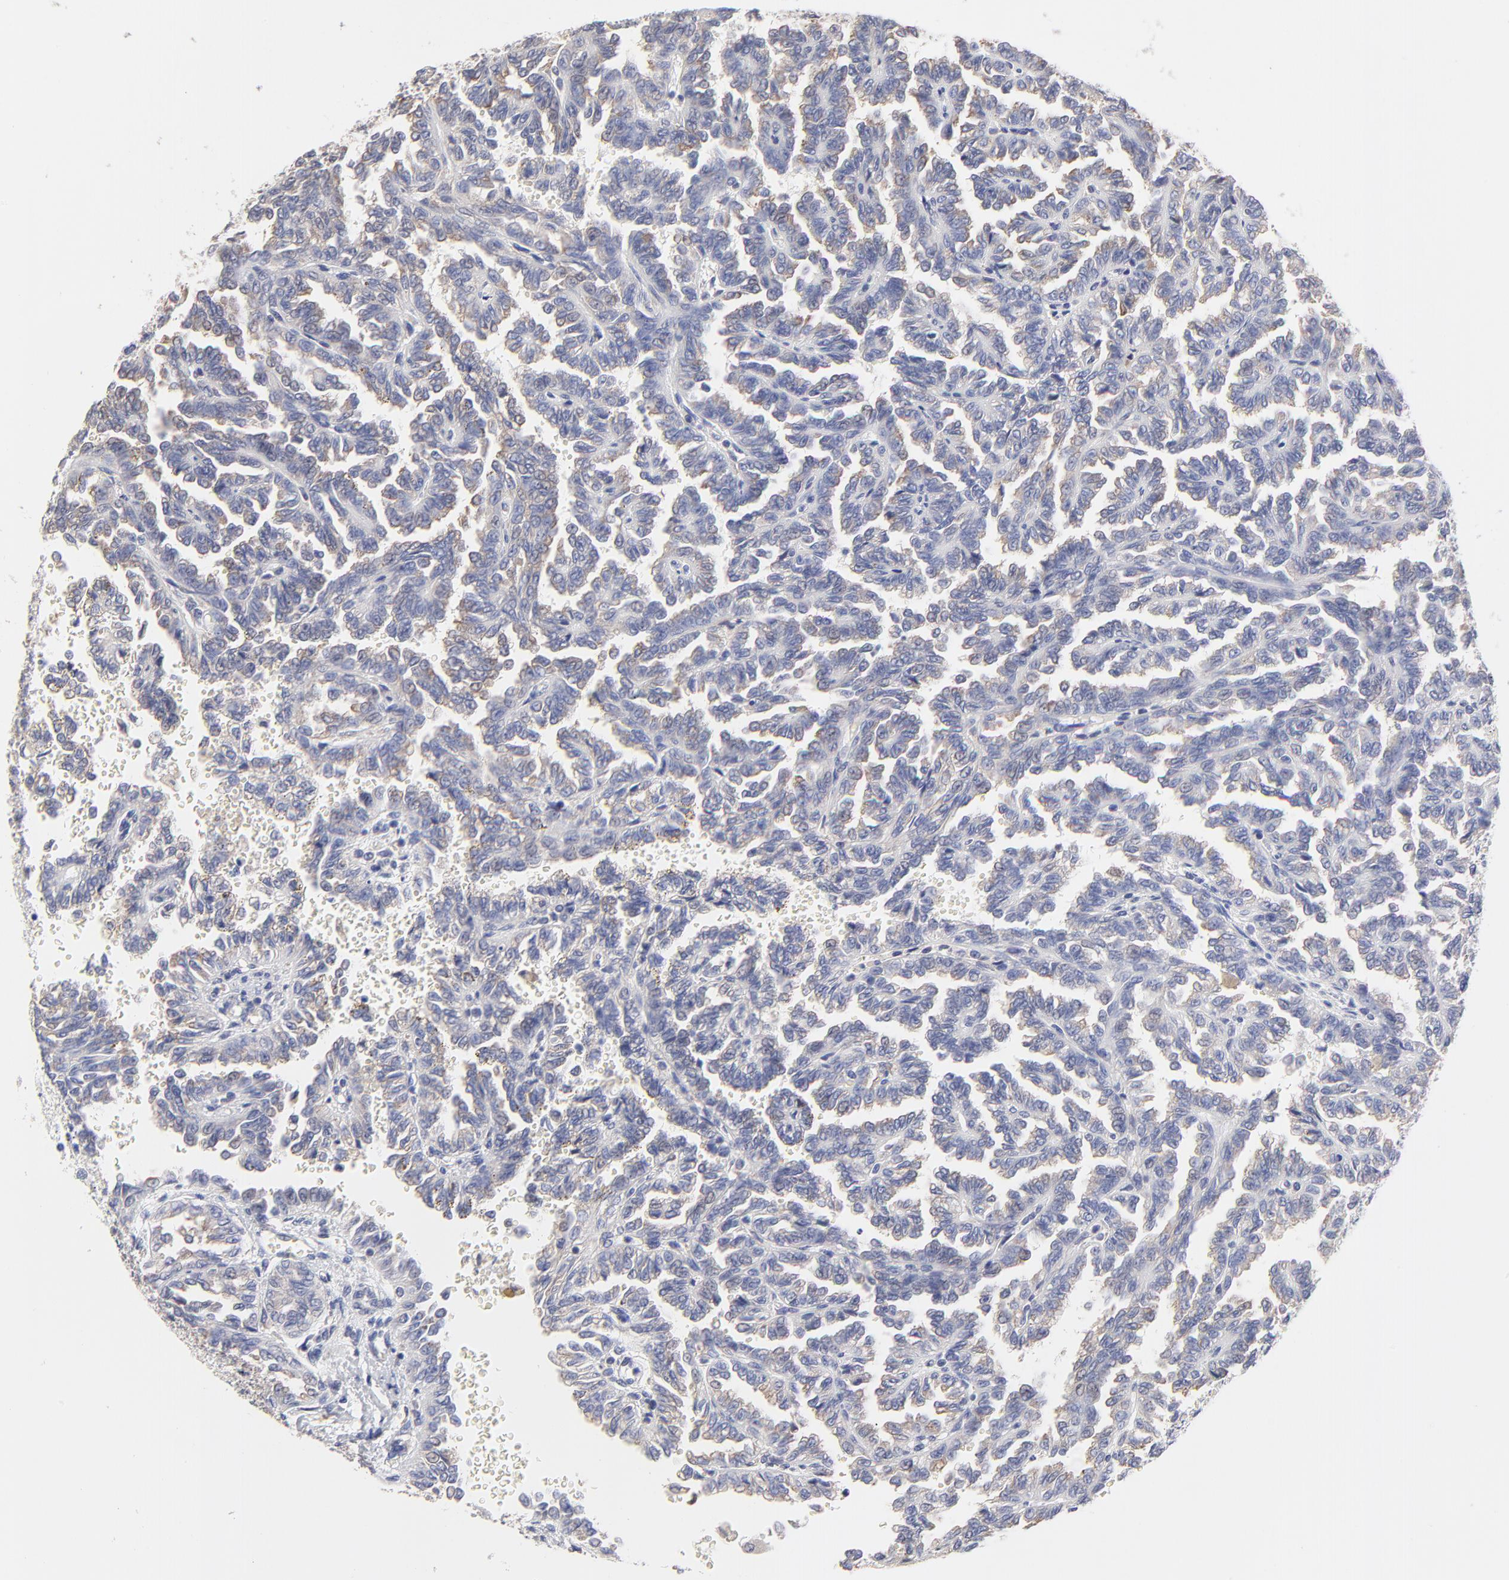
{"staining": {"intensity": "weak", "quantity": "<25%", "location": "cytoplasmic/membranous"}, "tissue": "renal cancer", "cell_type": "Tumor cells", "image_type": "cancer", "snomed": [{"axis": "morphology", "description": "Inflammation, NOS"}, {"axis": "morphology", "description": "Adenocarcinoma, NOS"}, {"axis": "topography", "description": "Kidney"}], "caption": "Protein analysis of renal cancer reveals no significant expression in tumor cells.", "gene": "CCT2", "patient": {"sex": "male", "age": 68}}